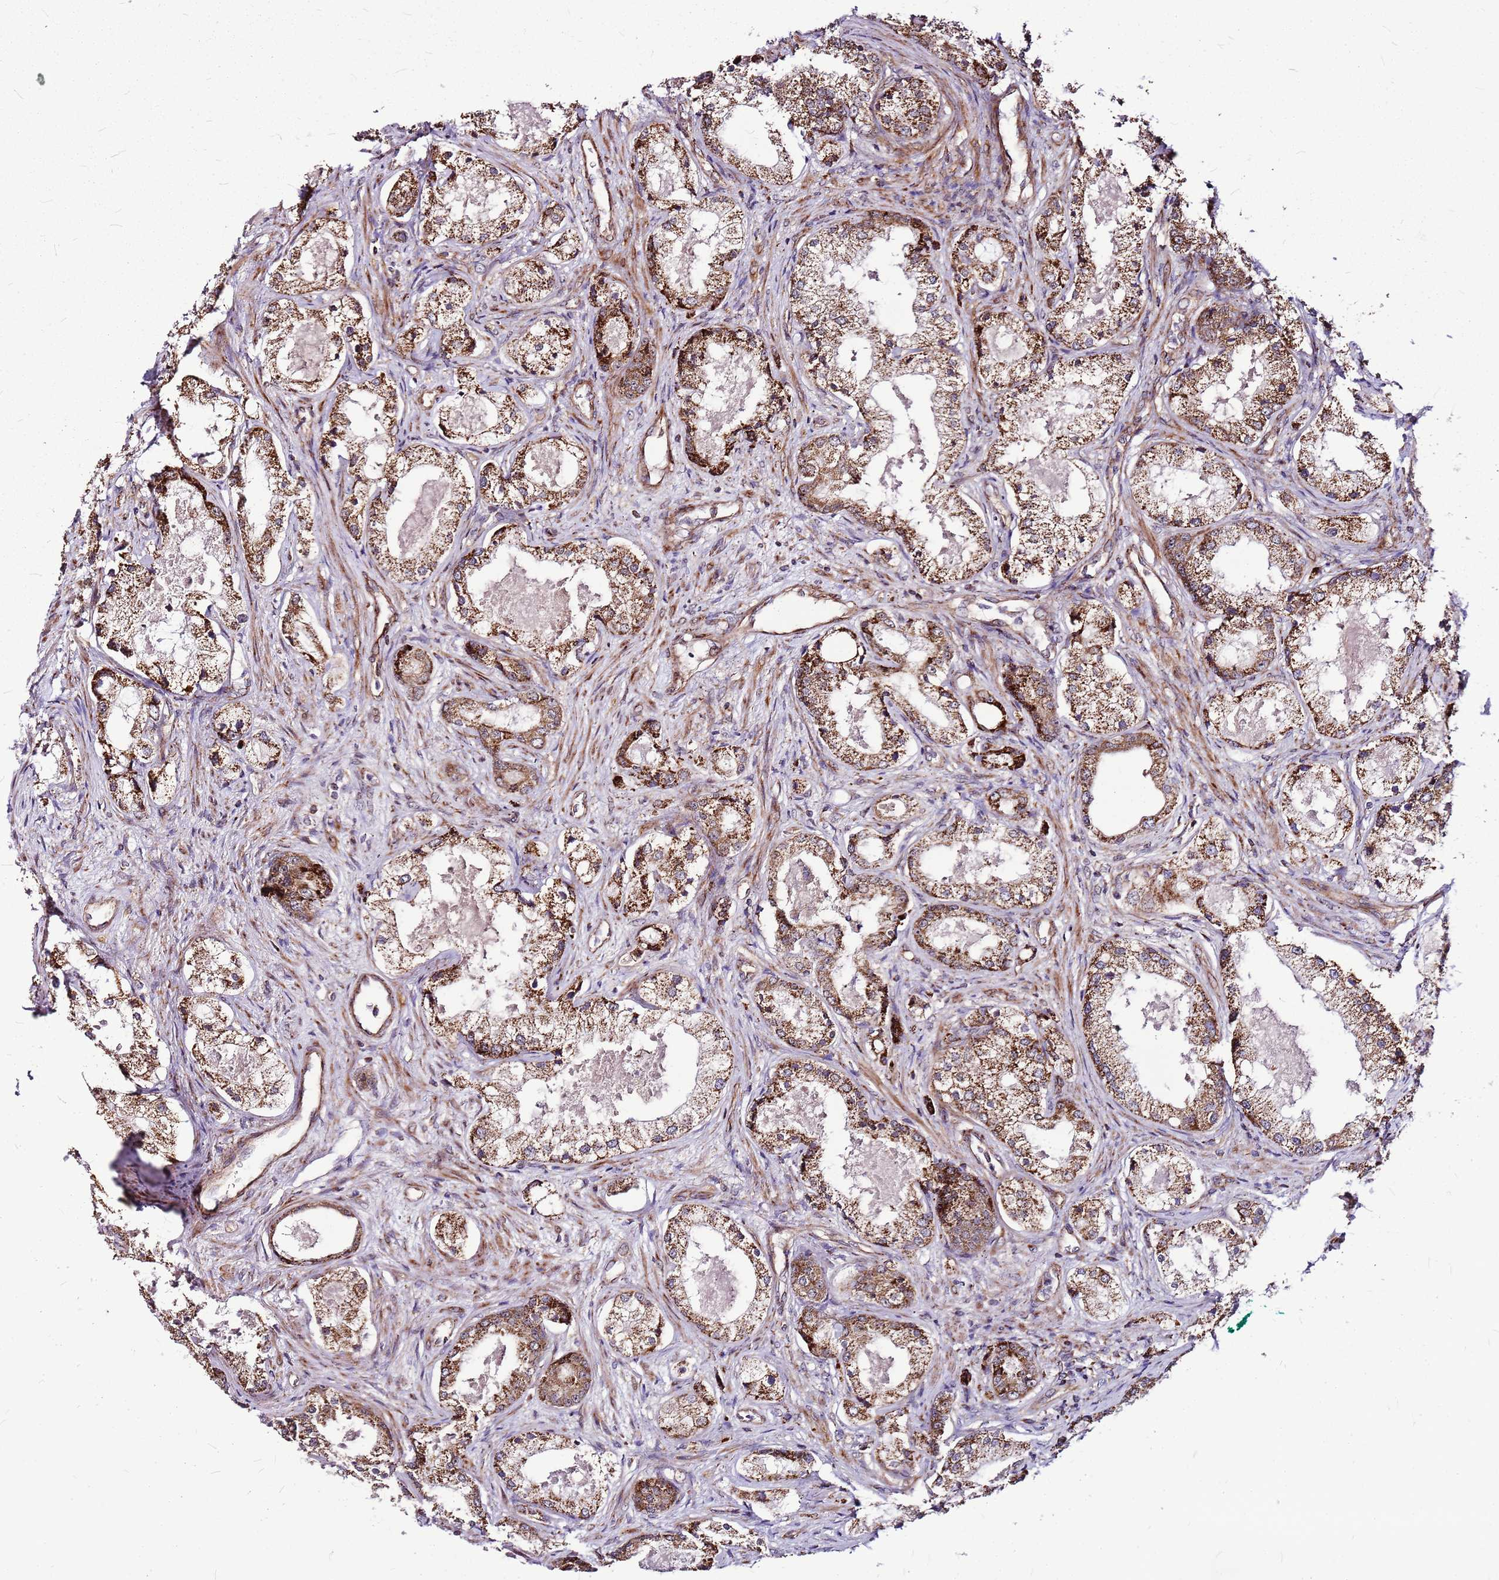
{"staining": {"intensity": "strong", "quantity": ">75%", "location": "cytoplasmic/membranous"}, "tissue": "prostate cancer", "cell_type": "Tumor cells", "image_type": "cancer", "snomed": [{"axis": "morphology", "description": "Adenocarcinoma, Low grade"}, {"axis": "topography", "description": "Prostate"}], "caption": "IHC staining of prostate cancer (adenocarcinoma (low-grade)), which demonstrates high levels of strong cytoplasmic/membranous expression in about >75% of tumor cells indicating strong cytoplasmic/membranous protein staining. The staining was performed using DAB (brown) for protein detection and nuclei were counterstained in hematoxylin (blue).", "gene": "OR51T1", "patient": {"sex": "male", "age": 68}}